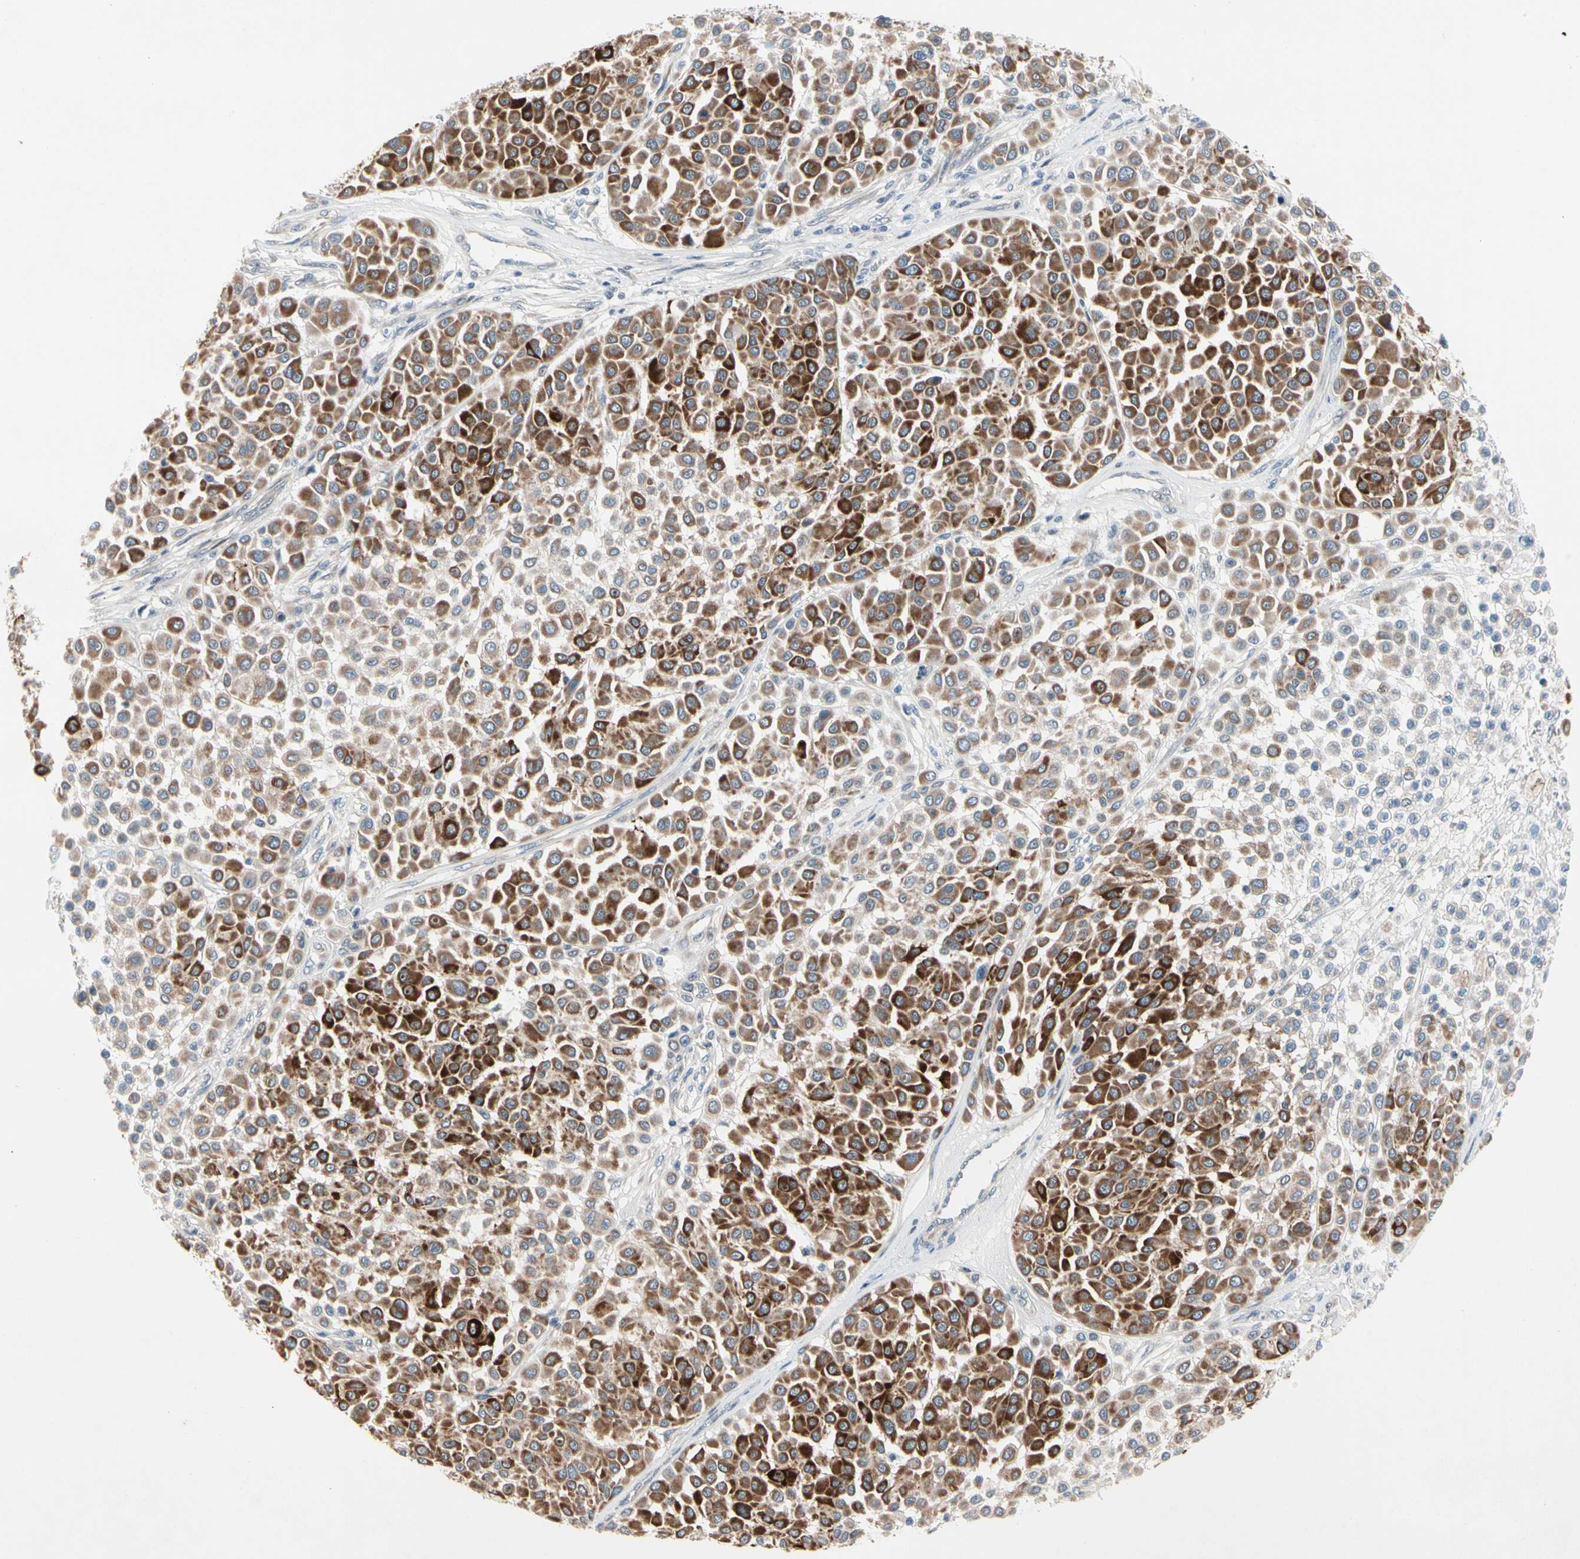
{"staining": {"intensity": "strong", "quantity": ">75%", "location": "cytoplasmic/membranous"}, "tissue": "melanoma", "cell_type": "Tumor cells", "image_type": "cancer", "snomed": [{"axis": "morphology", "description": "Malignant melanoma, Metastatic site"}, {"axis": "topography", "description": "Soft tissue"}], "caption": "There is high levels of strong cytoplasmic/membranous positivity in tumor cells of melanoma, as demonstrated by immunohistochemical staining (brown color).", "gene": "MARK1", "patient": {"sex": "male", "age": 41}}